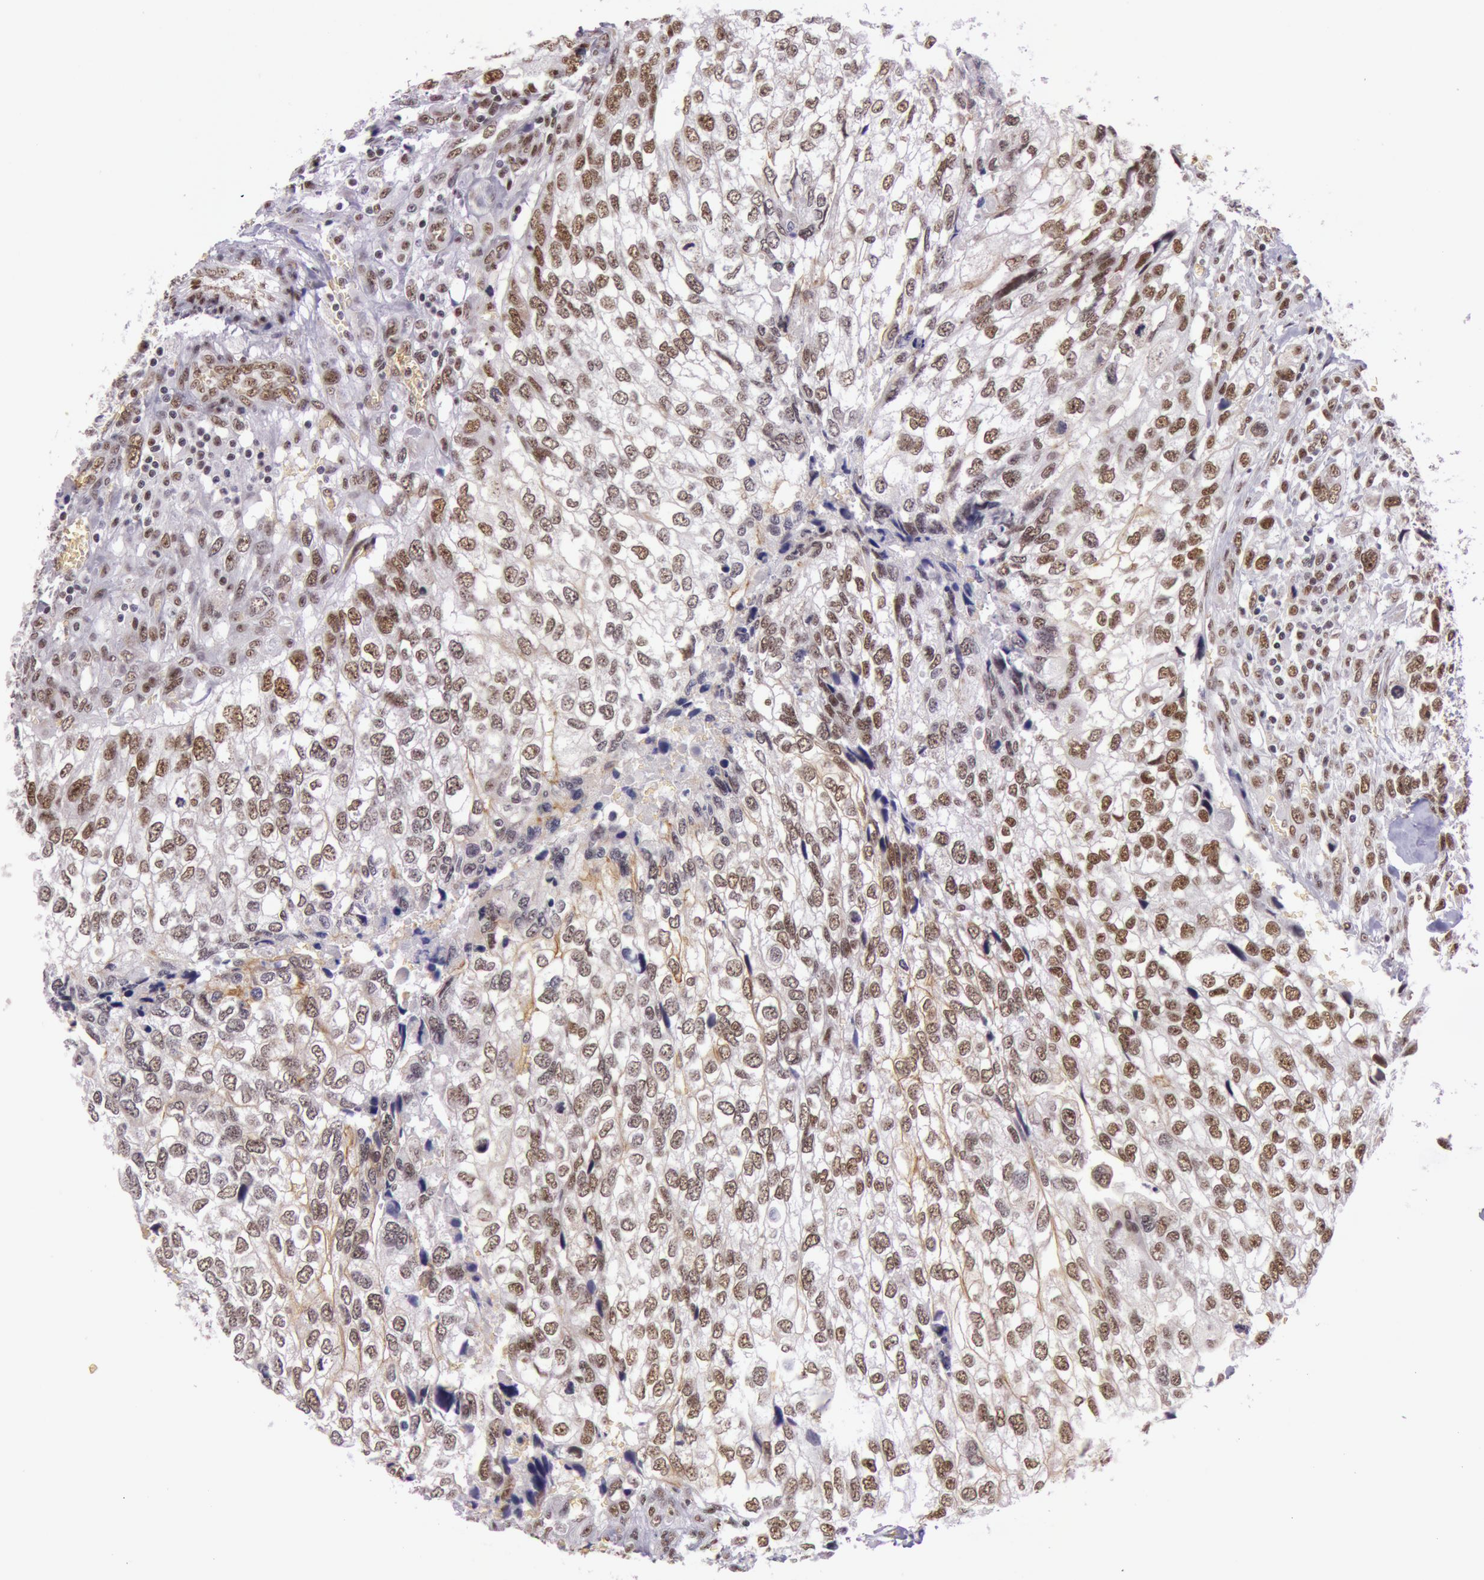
{"staining": {"intensity": "strong", "quantity": ">75%", "location": "nuclear"}, "tissue": "breast cancer", "cell_type": "Tumor cells", "image_type": "cancer", "snomed": [{"axis": "morphology", "description": "Neoplasm, malignant, NOS"}, {"axis": "topography", "description": "Breast"}], "caption": "A micrograph of breast neoplasm (malignant) stained for a protein reveals strong nuclear brown staining in tumor cells.", "gene": "NBN", "patient": {"sex": "female", "age": 50}}